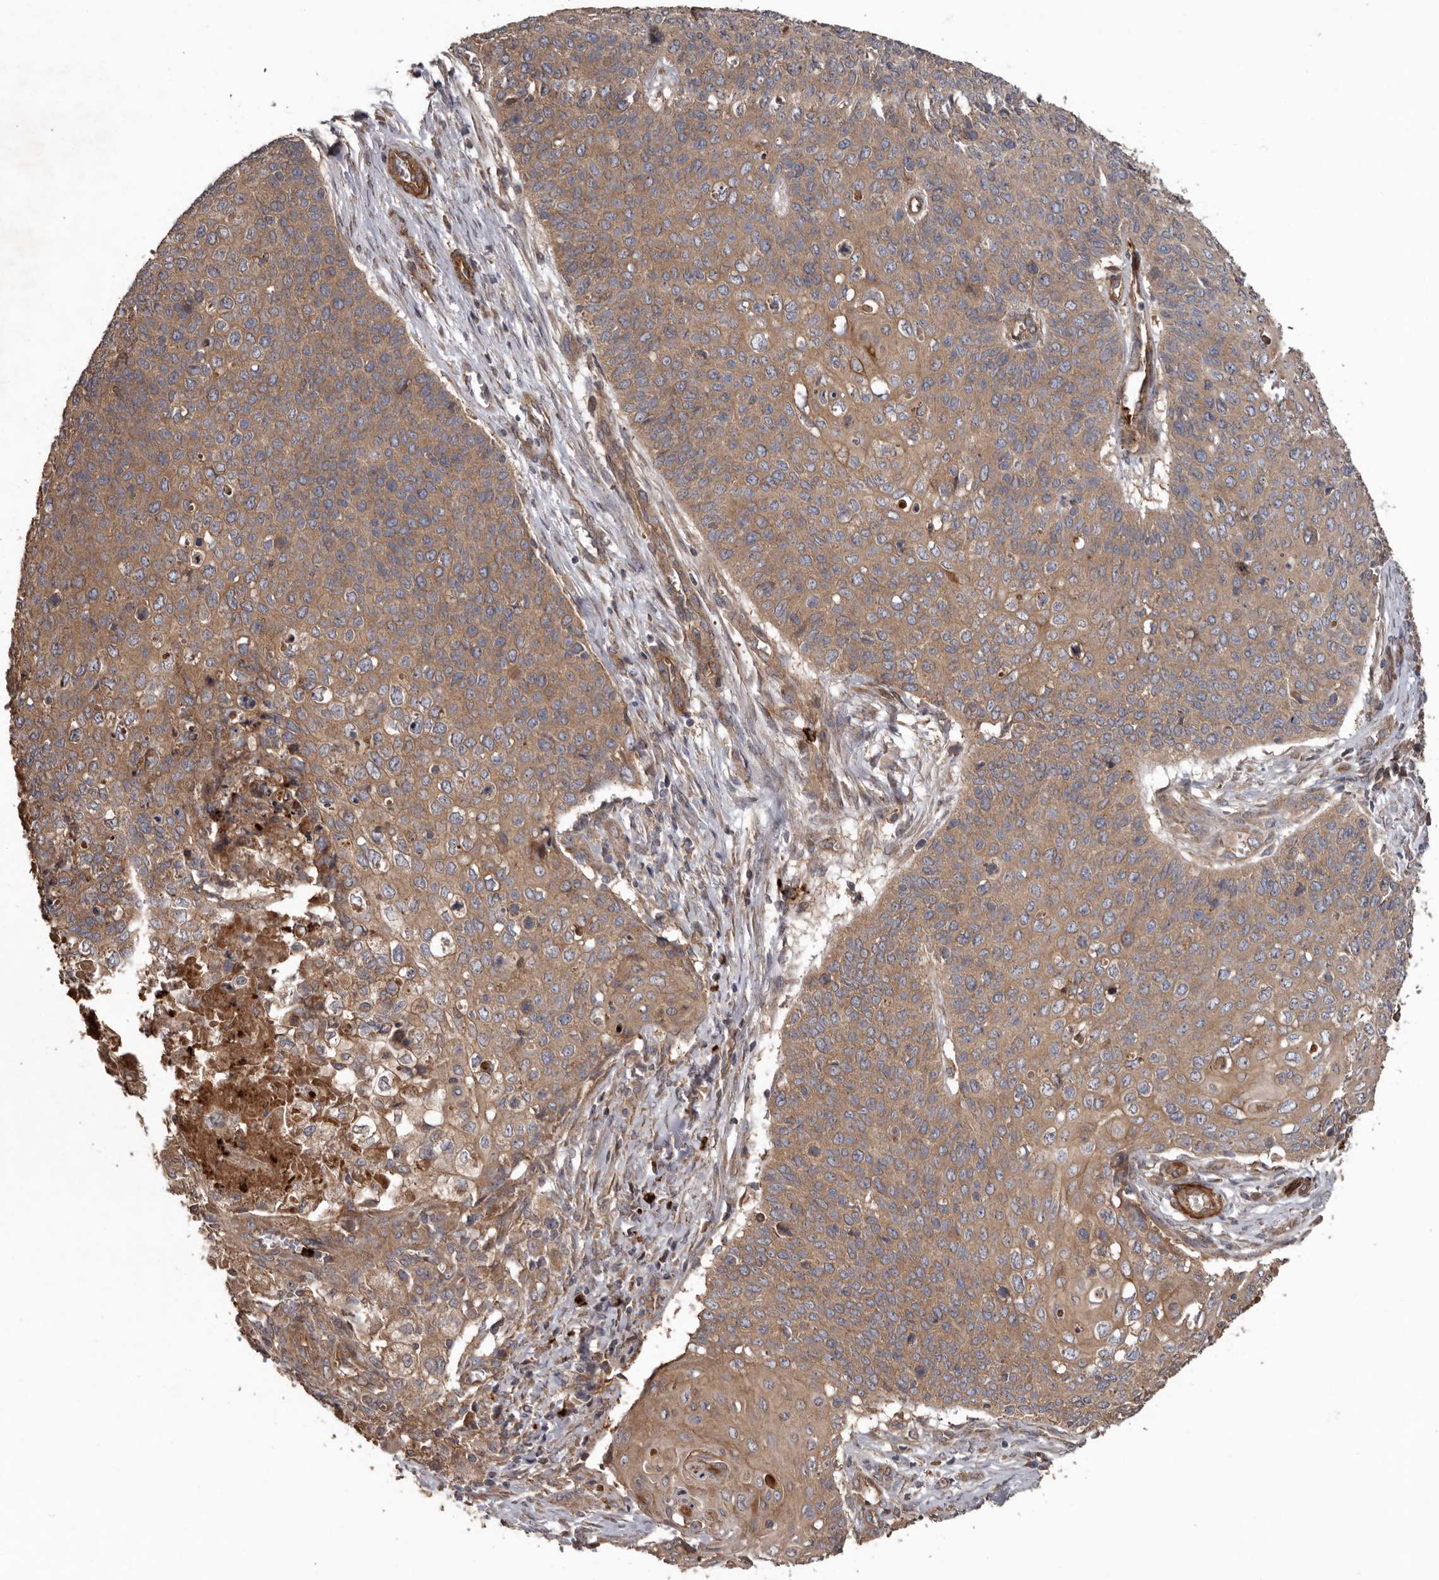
{"staining": {"intensity": "weak", "quantity": ">75%", "location": "cytoplasmic/membranous"}, "tissue": "cervical cancer", "cell_type": "Tumor cells", "image_type": "cancer", "snomed": [{"axis": "morphology", "description": "Squamous cell carcinoma, NOS"}, {"axis": "topography", "description": "Cervix"}], "caption": "The image demonstrates a brown stain indicating the presence of a protein in the cytoplasmic/membranous of tumor cells in squamous cell carcinoma (cervical).", "gene": "ARHGEF5", "patient": {"sex": "female", "age": 39}}